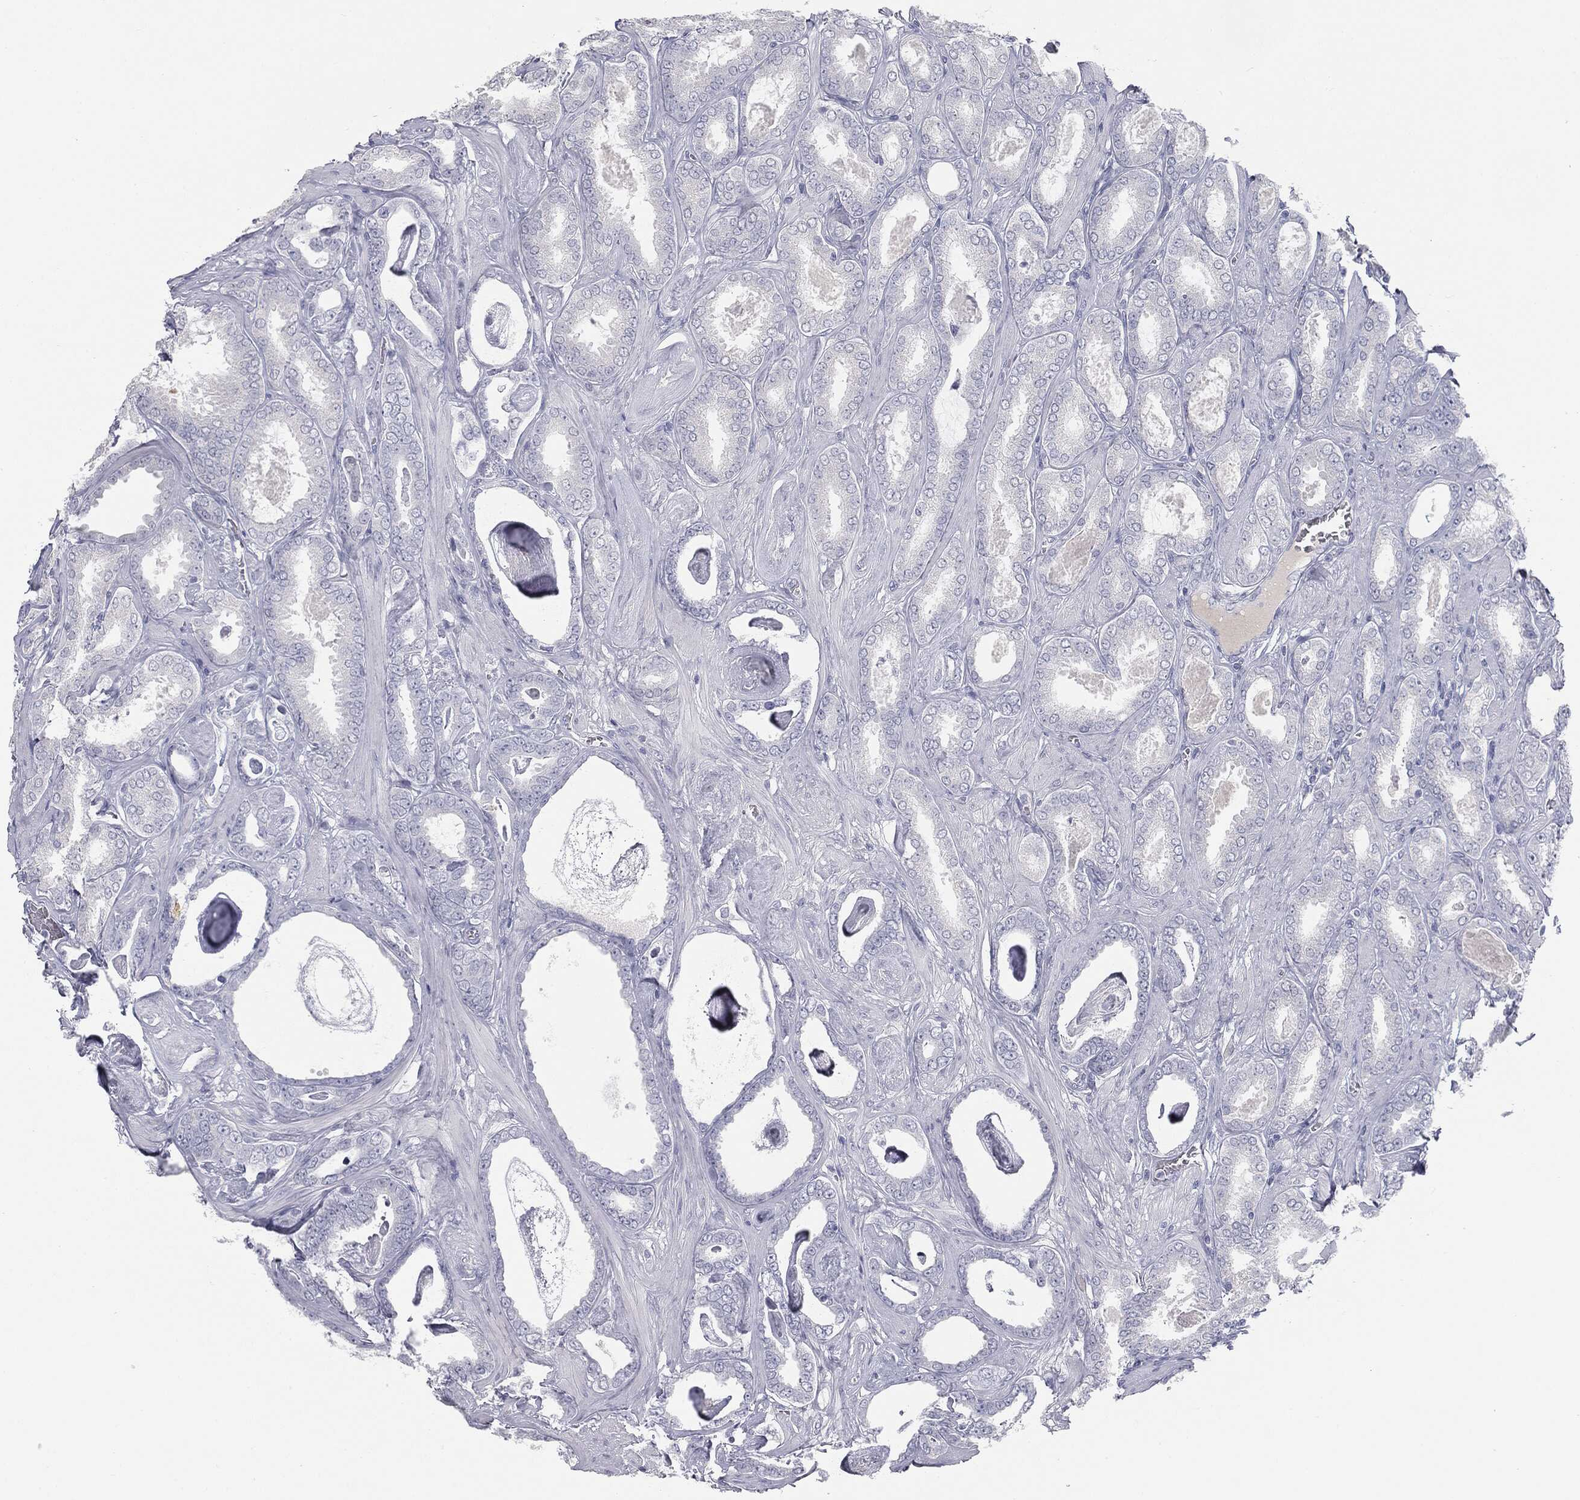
{"staining": {"intensity": "negative", "quantity": "none", "location": "none"}, "tissue": "prostate cancer", "cell_type": "Tumor cells", "image_type": "cancer", "snomed": [{"axis": "morphology", "description": "Adenocarcinoma, High grade"}, {"axis": "topography", "description": "Prostate"}], "caption": "Protein analysis of prostate cancer (adenocarcinoma (high-grade)) reveals no significant expression in tumor cells.", "gene": "MUC5AC", "patient": {"sex": "male", "age": 63}}